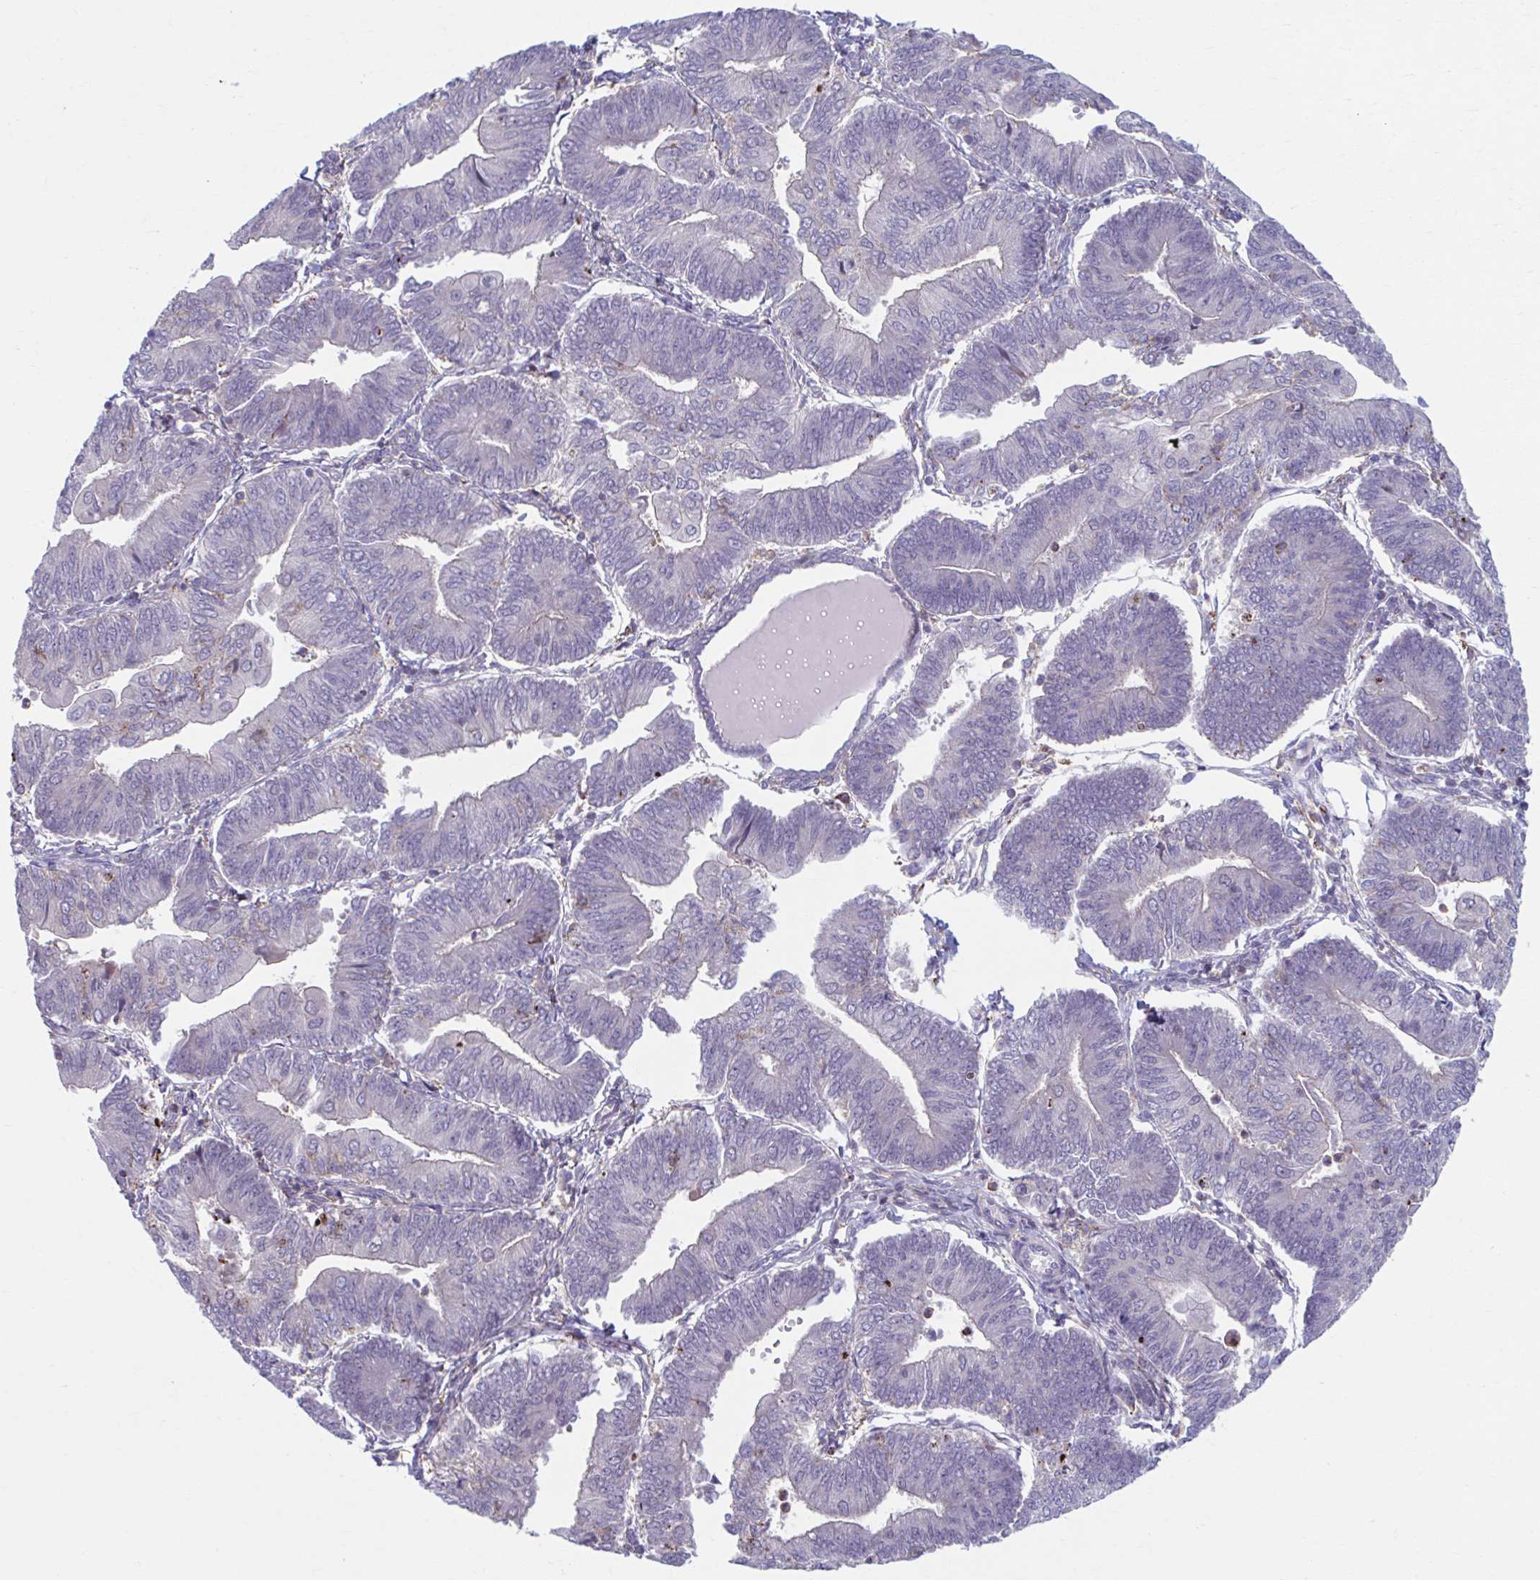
{"staining": {"intensity": "negative", "quantity": "none", "location": "none"}, "tissue": "endometrial cancer", "cell_type": "Tumor cells", "image_type": "cancer", "snomed": [{"axis": "morphology", "description": "Adenocarcinoma, NOS"}, {"axis": "topography", "description": "Endometrium"}], "caption": "DAB (3,3'-diaminobenzidine) immunohistochemical staining of endometrial adenocarcinoma exhibits no significant positivity in tumor cells. (DAB immunohistochemistry (IHC), high magnification).", "gene": "ADAT3", "patient": {"sex": "female", "age": 65}}